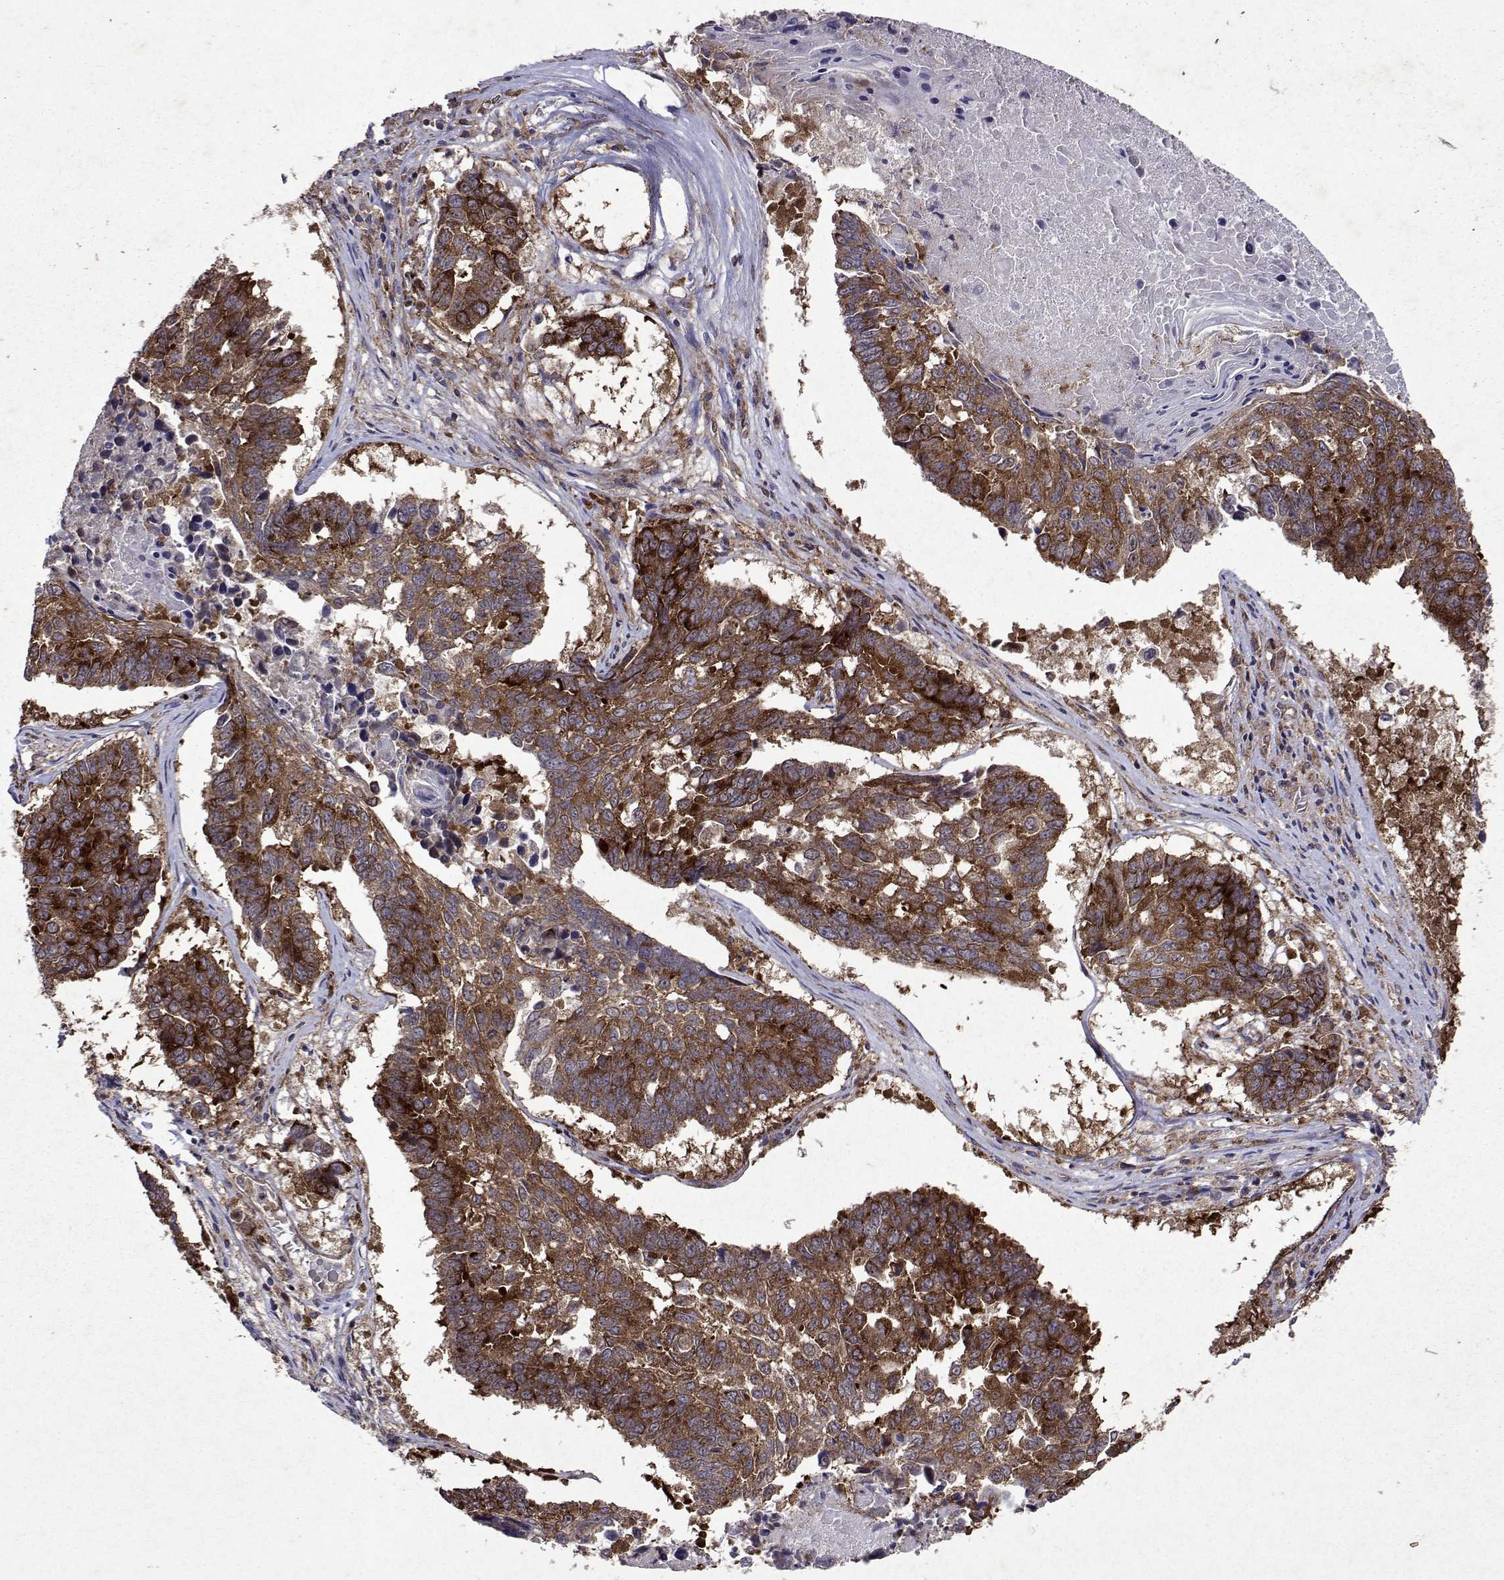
{"staining": {"intensity": "moderate", "quantity": ">75%", "location": "cytoplasmic/membranous"}, "tissue": "lung cancer", "cell_type": "Tumor cells", "image_type": "cancer", "snomed": [{"axis": "morphology", "description": "Squamous cell carcinoma, NOS"}, {"axis": "topography", "description": "Lung"}], "caption": "A histopathology image of lung cancer stained for a protein displays moderate cytoplasmic/membranous brown staining in tumor cells.", "gene": "TARBP2", "patient": {"sex": "male", "age": 73}}